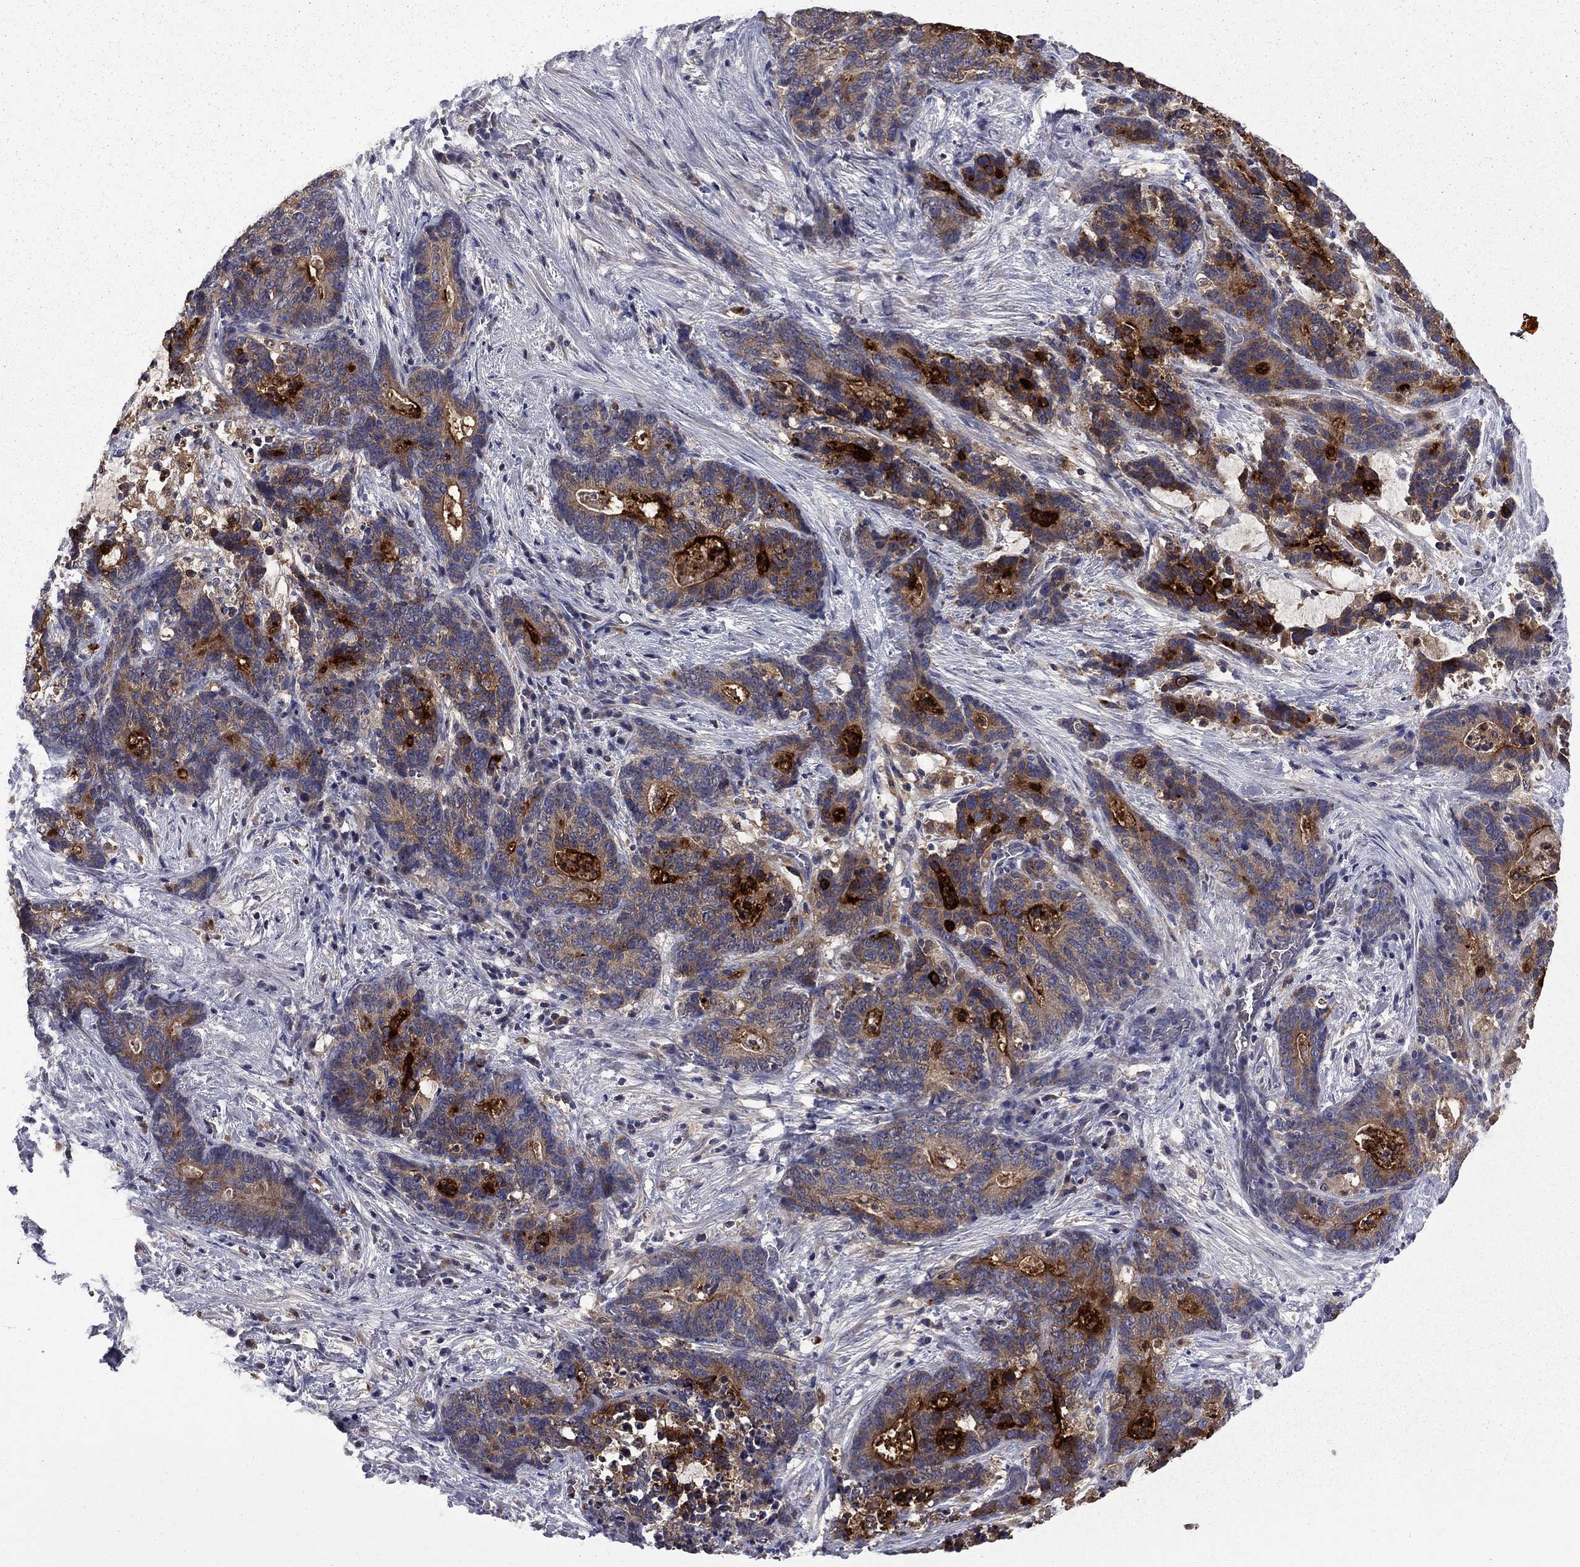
{"staining": {"intensity": "strong", "quantity": "<25%", "location": "cytoplasmic/membranous"}, "tissue": "stomach cancer", "cell_type": "Tumor cells", "image_type": "cancer", "snomed": [{"axis": "morphology", "description": "Normal tissue, NOS"}, {"axis": "morphology", "description": "Adenocarcinoma, NOS"}, {"axis": "topography", "description": "Stomach"}], "caption": "Stomach cancer (adenocarcinoma) tissue reveals strong cytoplasmic/membranous expression in about <25% of tumor cells The protein of interest is shown in brown color, while the nuclei are stained blue.", "gene": "CEACAM7", "patient": {"sex": "female", "age": 64}}